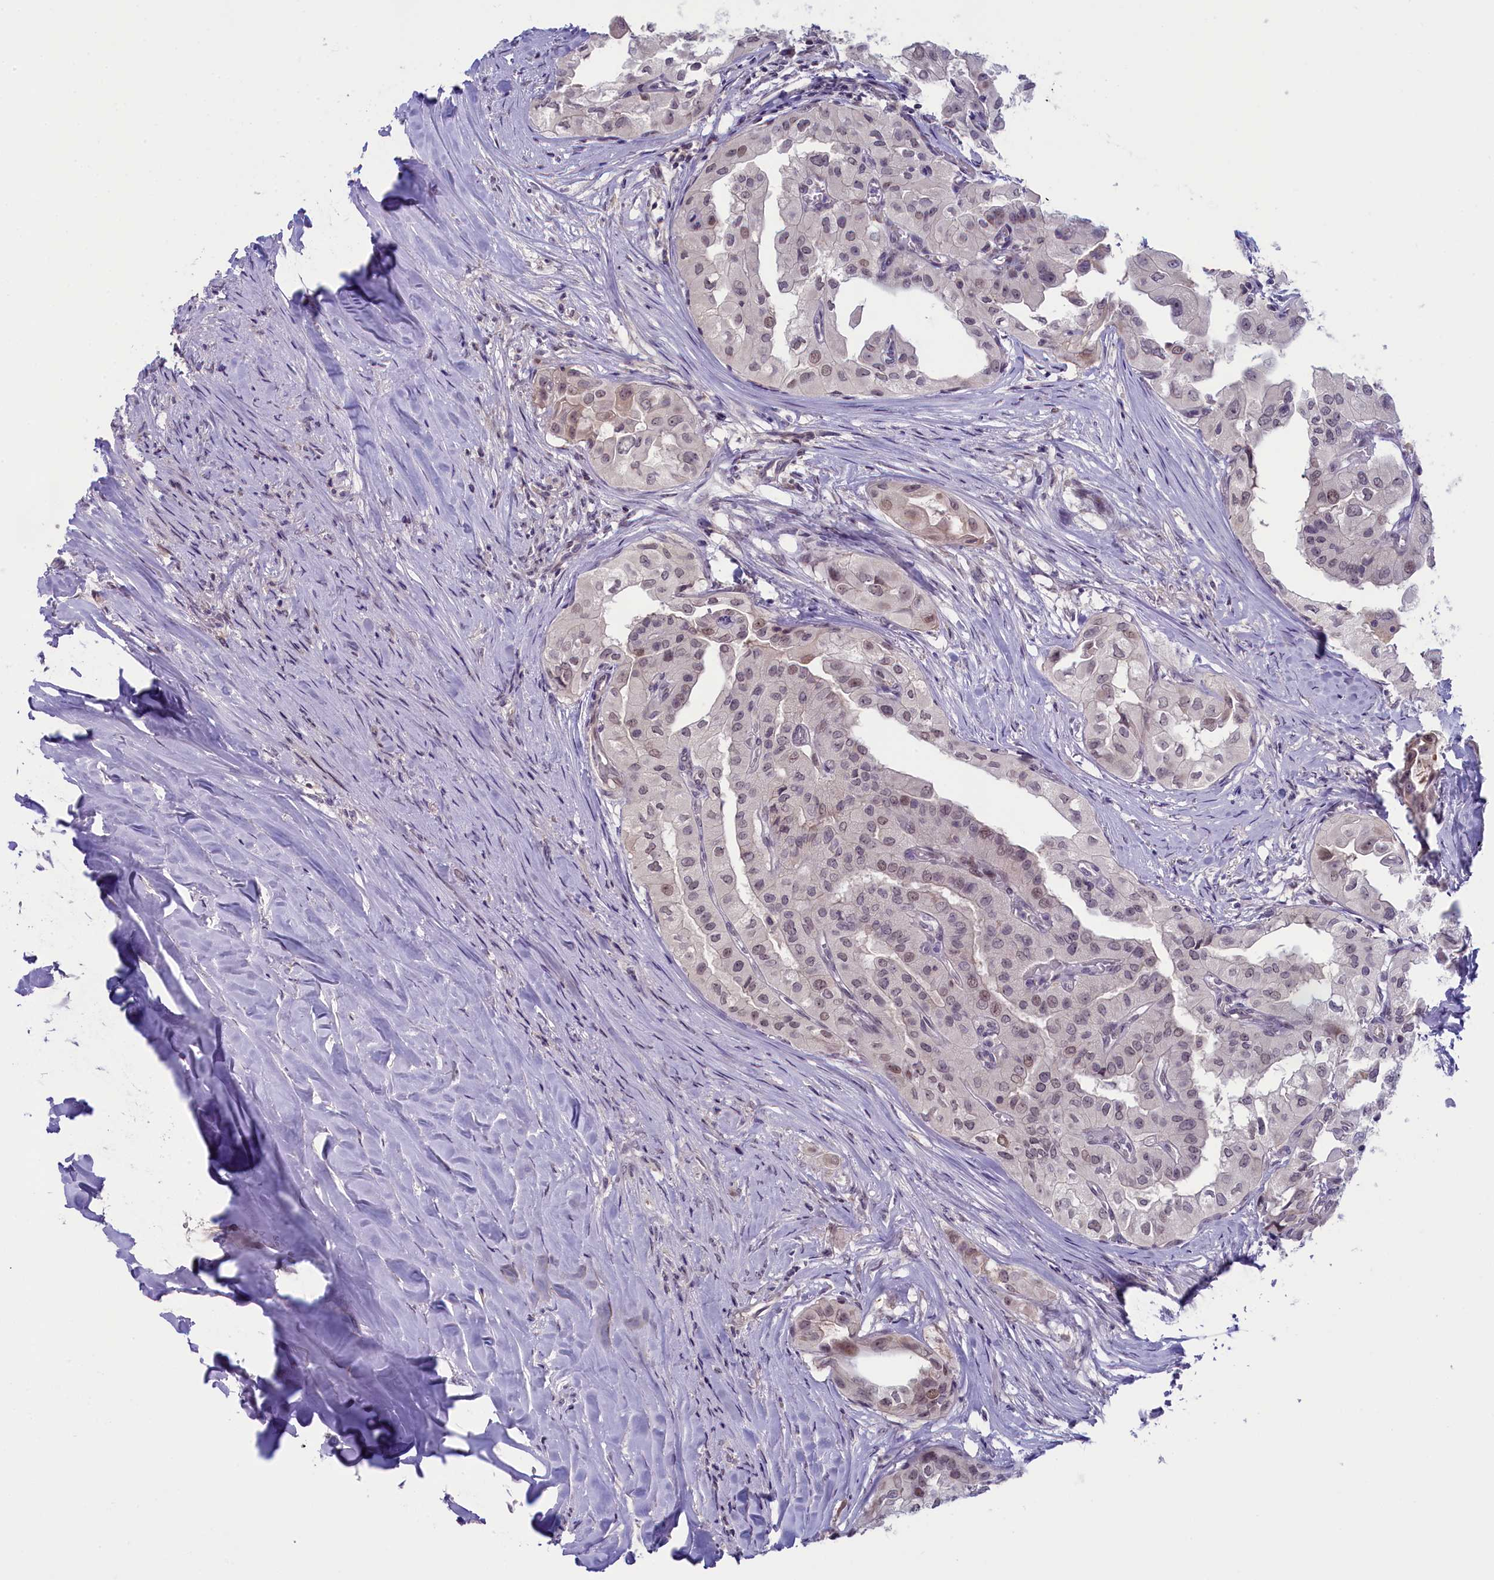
{"staining": {"intensity": "weak", "quantity": "25%-75%", "location": "nuclear"}, "tissue": "thyroid cancer", "cell_type": "Tumor cells", "image_type": "cancer", "snomed": [{"axis": "morphology", "description": "Papillary adenocarcinoma, NOS"}, {"axis": "topography", "description": "Thyroid gland"}], "caption": "A high-resolution image shows IHC staining of thyroid papillary adenocarcinoma, which exhibits weak nuclear positivity in about 25%-75% of tumor cells.", "gene": "CRAMP1", "patient": {"sex": "female", "age": 59}}